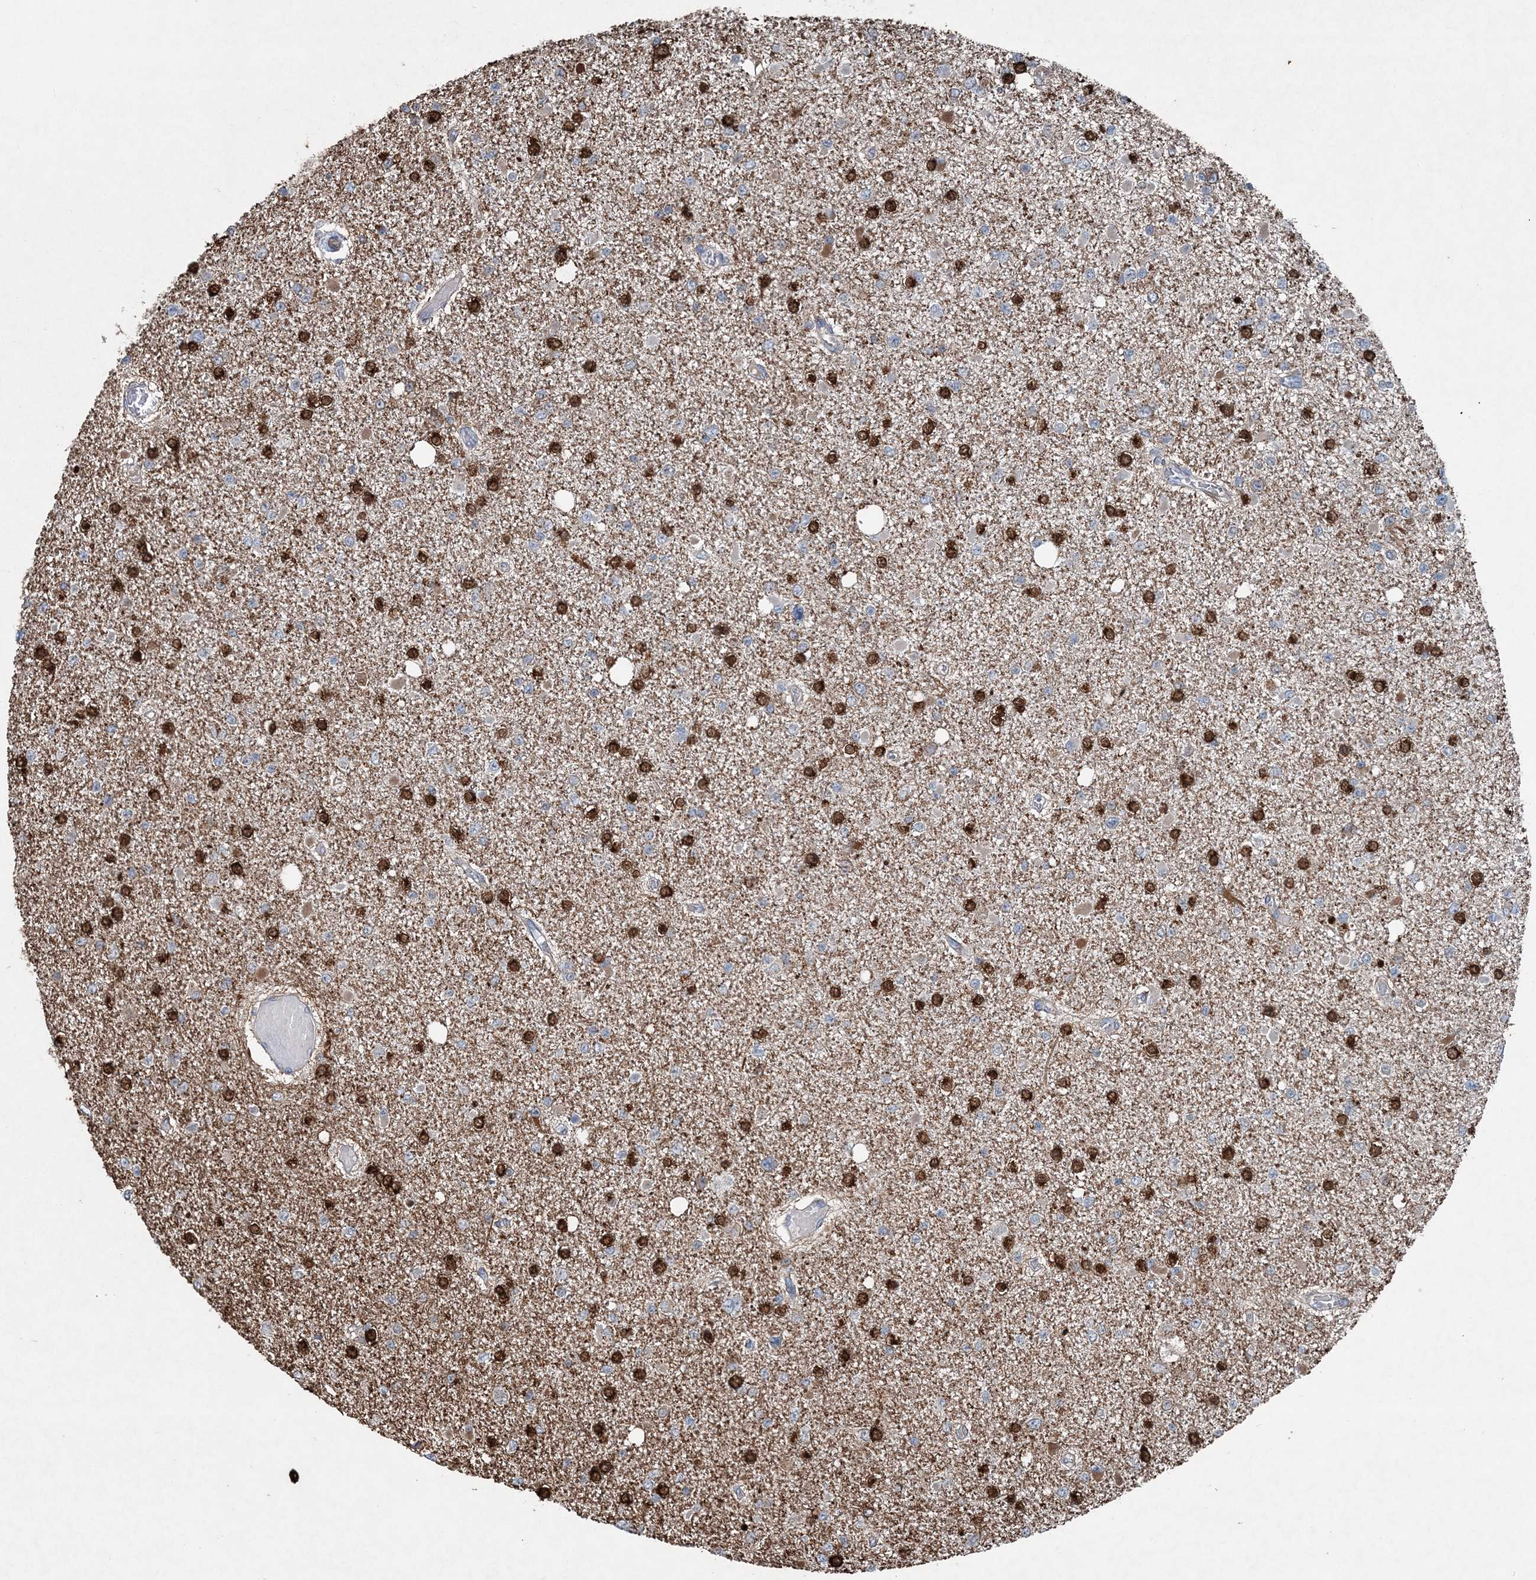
{"staining": {"intensity": "weak", "quantity": "<25%", "location": "cytoplasmic/membranous"}, "tissue": "glioma", "cell_type": "Tumor cells", "image_type": "cancer", "snomed": [{"axis": "morphology", "description": "Glioma, malignant, Low grade"}, {"axis": "topography", "description": "Brain"}], "caption": "IHC of glioma demonstrates no staining in tumor cells. The staining was performed using DAB (3,3'-diaminobenzidine) to visualize the protein expression in brown, while the nuclei were stained in blue with hematoxylin (Magnification: 20x).", "gene": "SPOPL", "patient": {"sex": "female", "age": 22}}